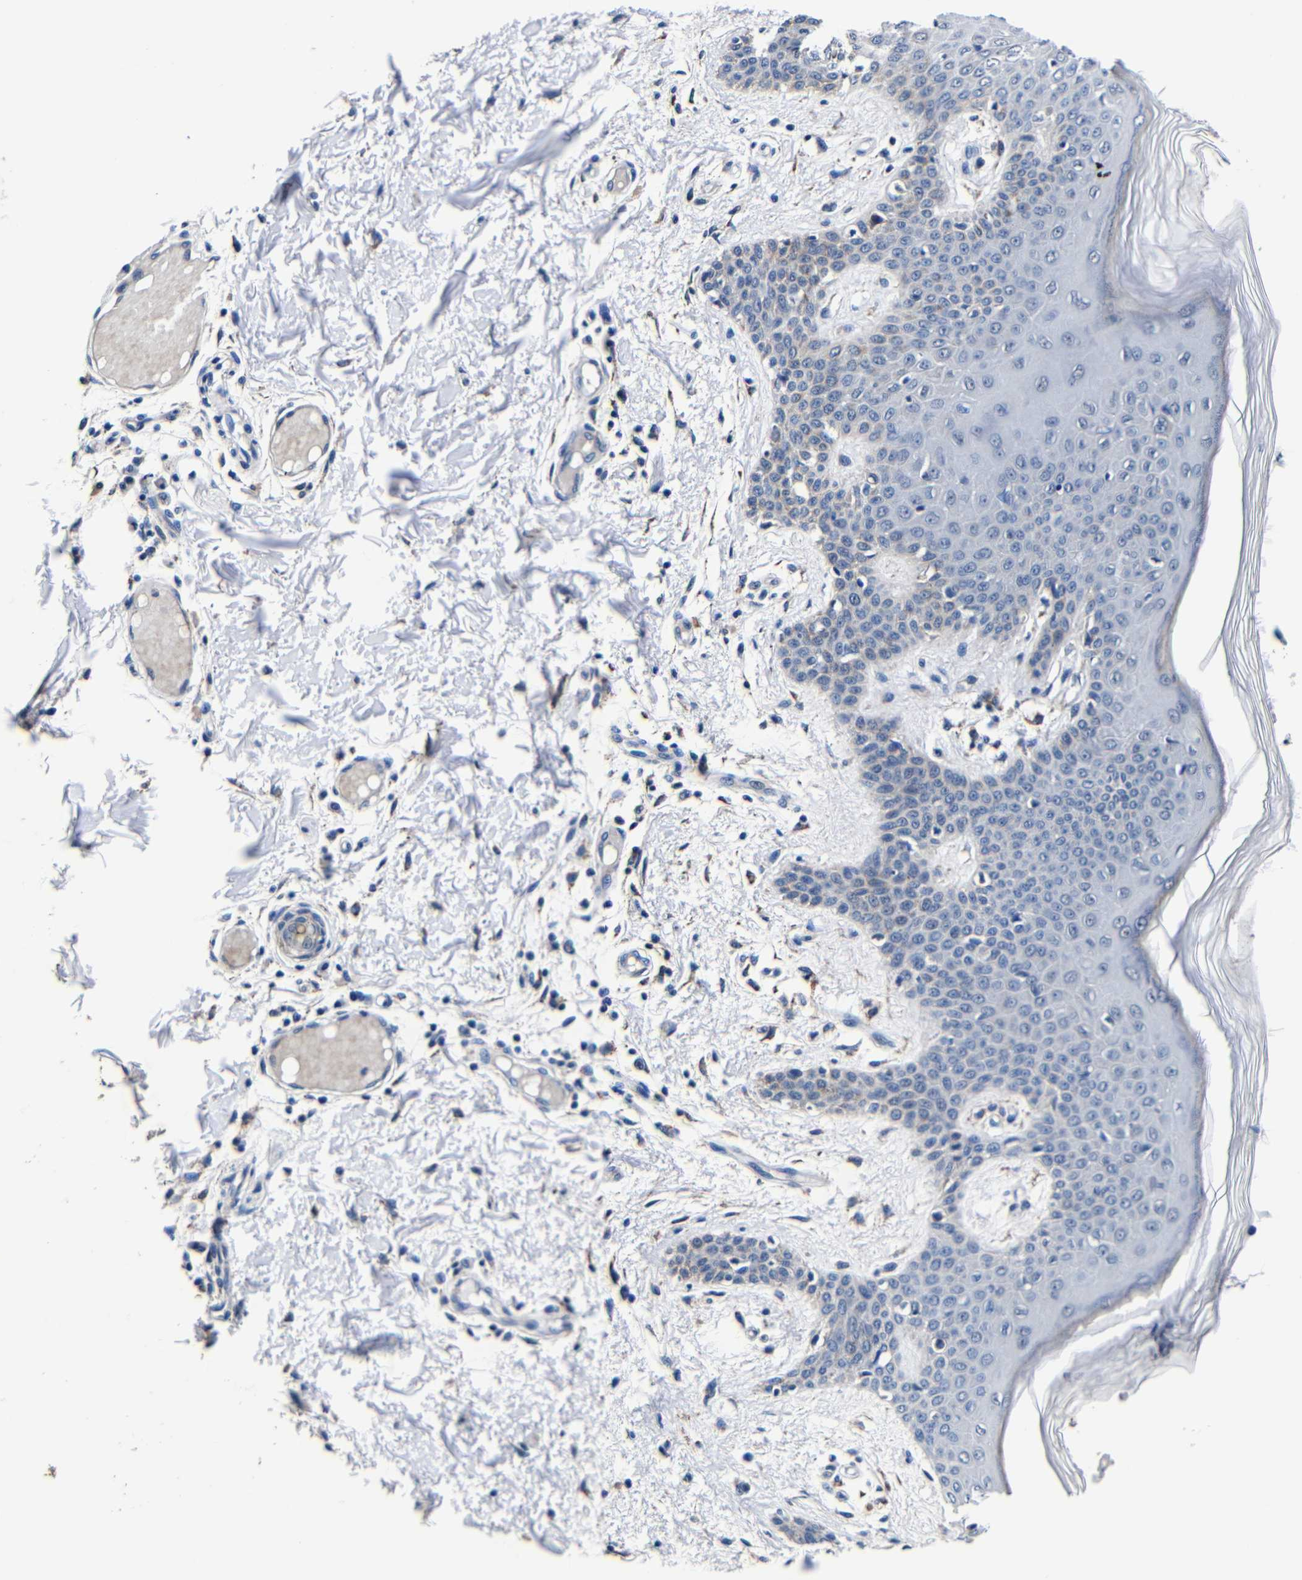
{"staining": {"intensity": "negative", "quantity": "none", "location": "none"}, "tissue": "skin", "cell_type": "Fibroblasts", "image_type": "normal", "snomed": [{"axis": "morphology", "description": "Normal tissue, NOS"}, {"axis": "topography", "description": "Skin"}], "caption": "High magnification brightfield microscopy of unremarkable skin stained with DAB (brown) and counterstained with hematoxylin (blue): fibroblasts show no significant expression. The staining was performed using DAB to visualize the protein expression in brown, while the nuclei were stained in blue with hematoxylin (Magnification: 20x).", "gene": "DEPP1", "patient": {"sex": "male", "age": 53}}